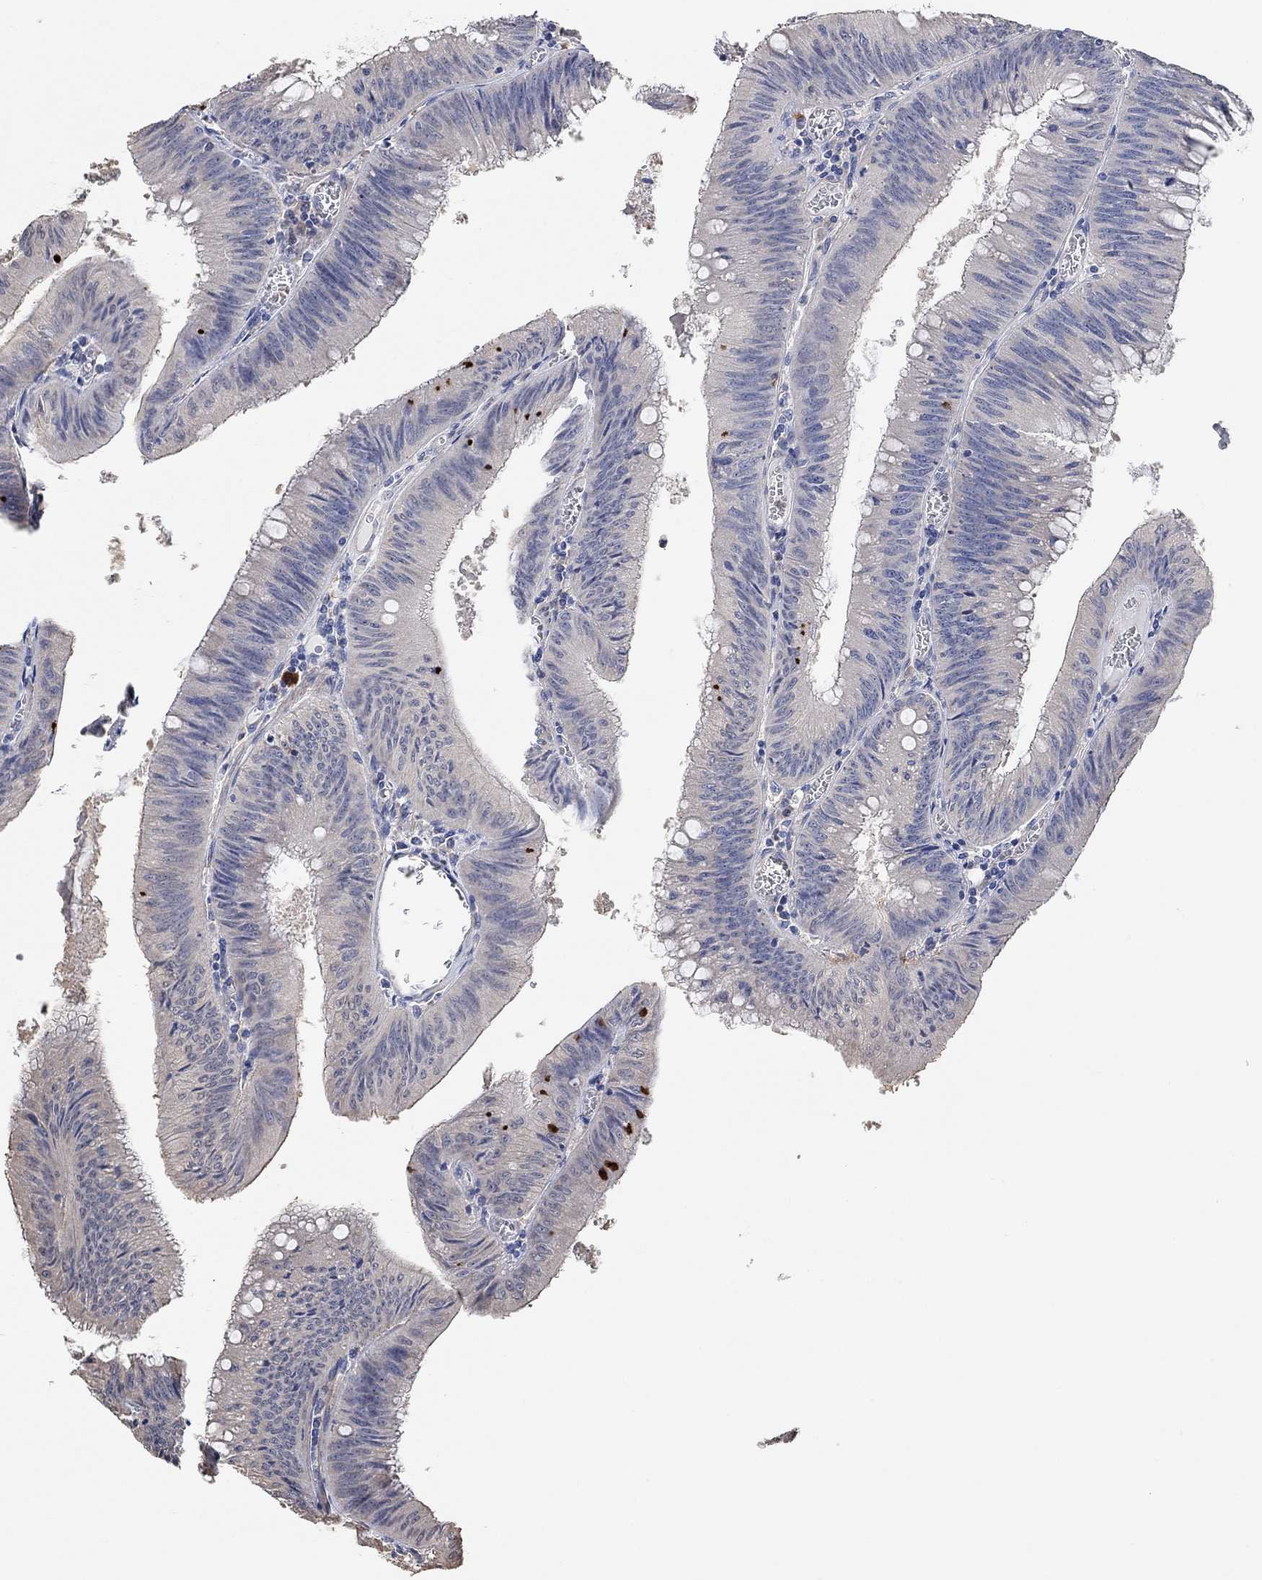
{"staining": {"intensity": "weak", "quantity": "<25%", "location": "cytoplasmic/membranous"}, "tissue": "colorectal cancer", "cell_type": "Tumor cells", "image_type": "cancer", "snomed": [{"axis": "morphology", "description": "Adenocarcinoma, NOS"}, {"axis": "topography", "description": "Rectum"}], "caption": "IHC of human adenocarcinoma (colorectal) shows no staining in tumor cells.", "gene": "SYT16", "patient": {"sex": "female", "age": 72}}